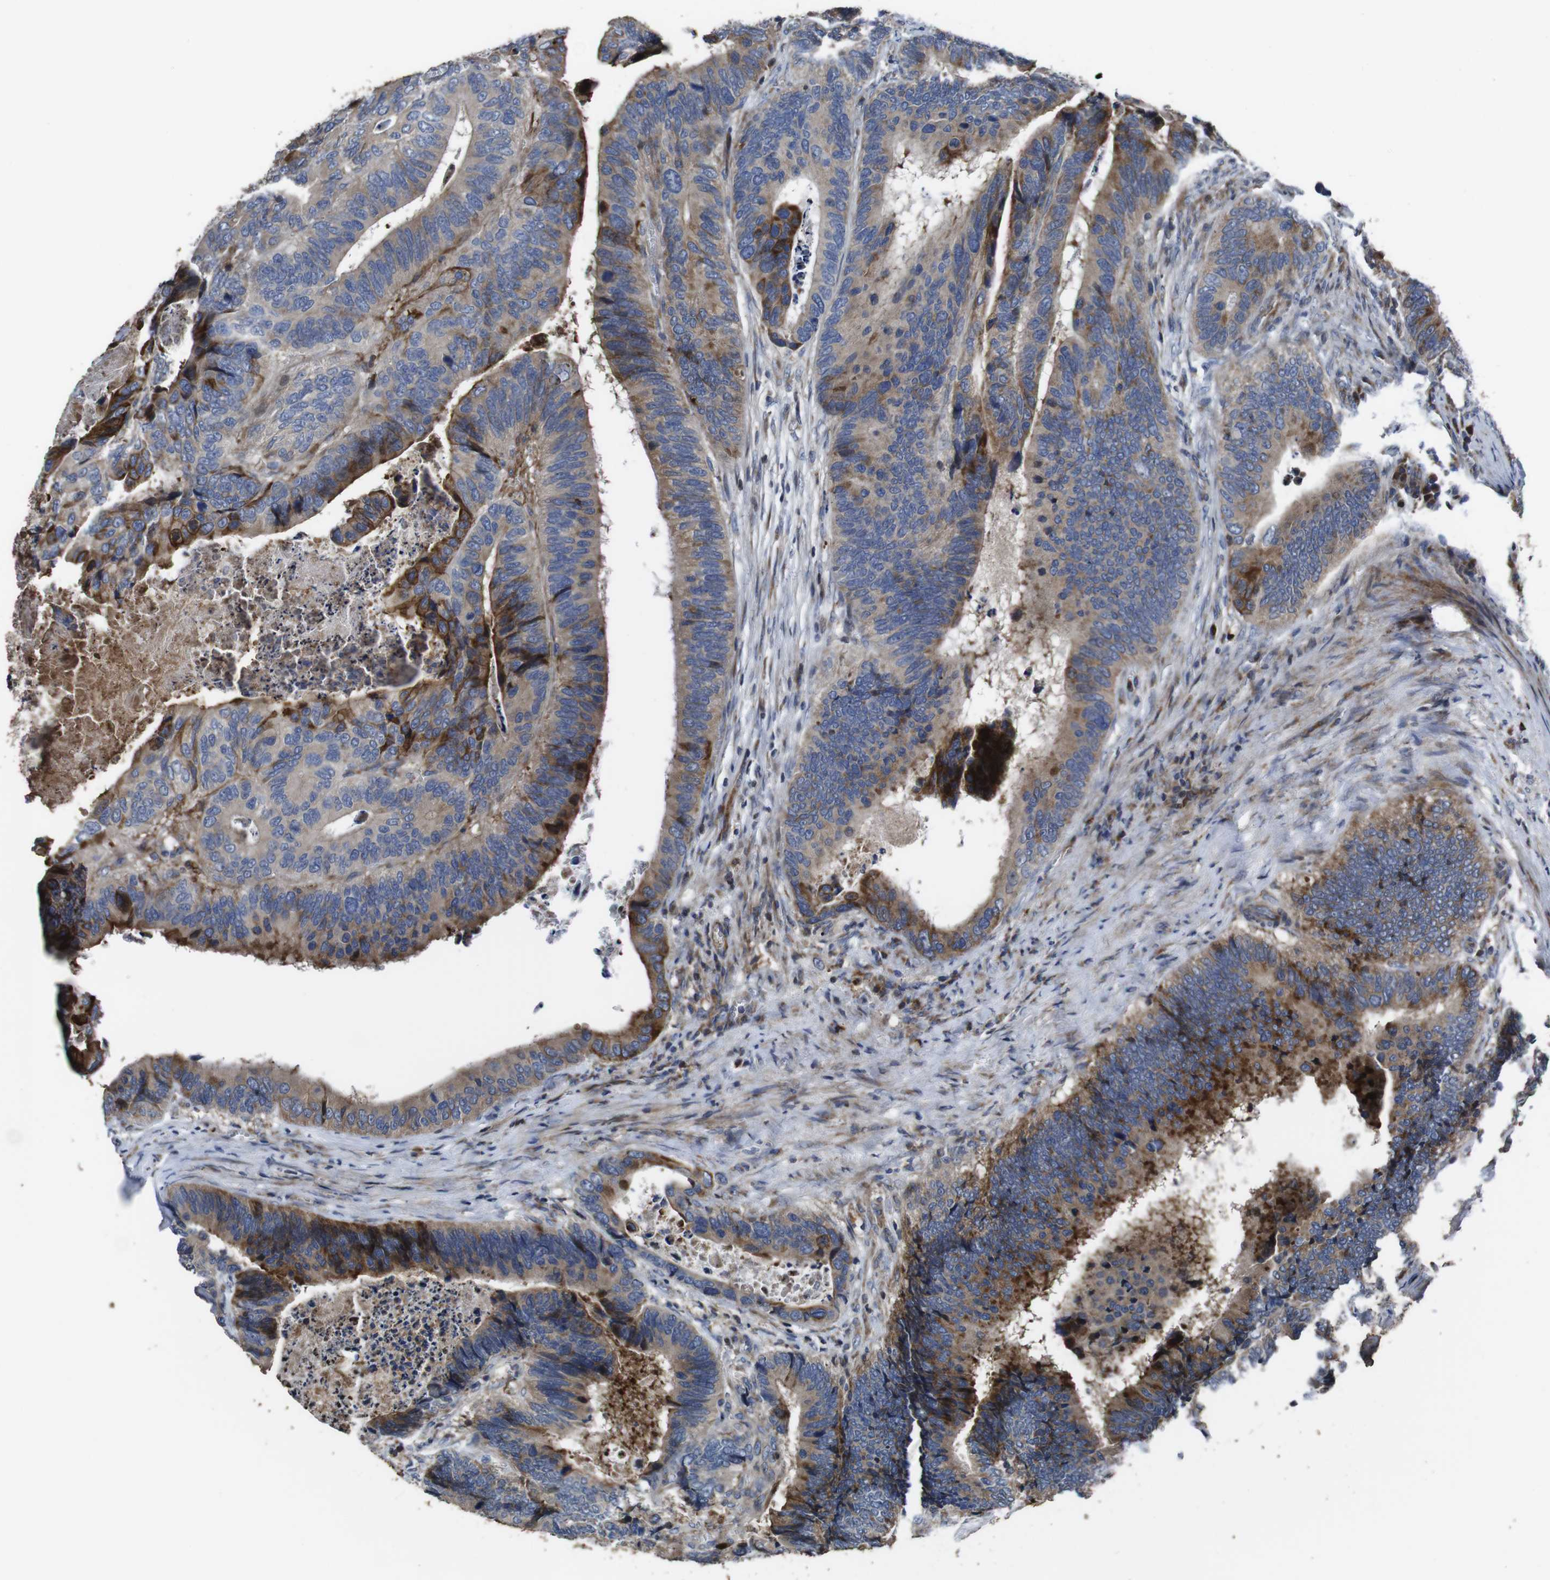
{"staining": {"intensity": "moderate", "quantity": ">75%", "location": "cytoplasmic/membranous"}, "tissue": "colorectal cancer", "cell_type": "Tumor cells", "image_type": "cancer", "snomed": [{"axis": "morphology", "description": "Adenocarcinoma, NOS"}, {"axis": "topography", "description": "Colon"}], "caption": "Moderate cytoplasmic/membranous positivity is present in approximately >75% of tumor cells in colorectal cancer.", "gene": "SMYD3", "patient": {"sex": "male", "age": 72}}